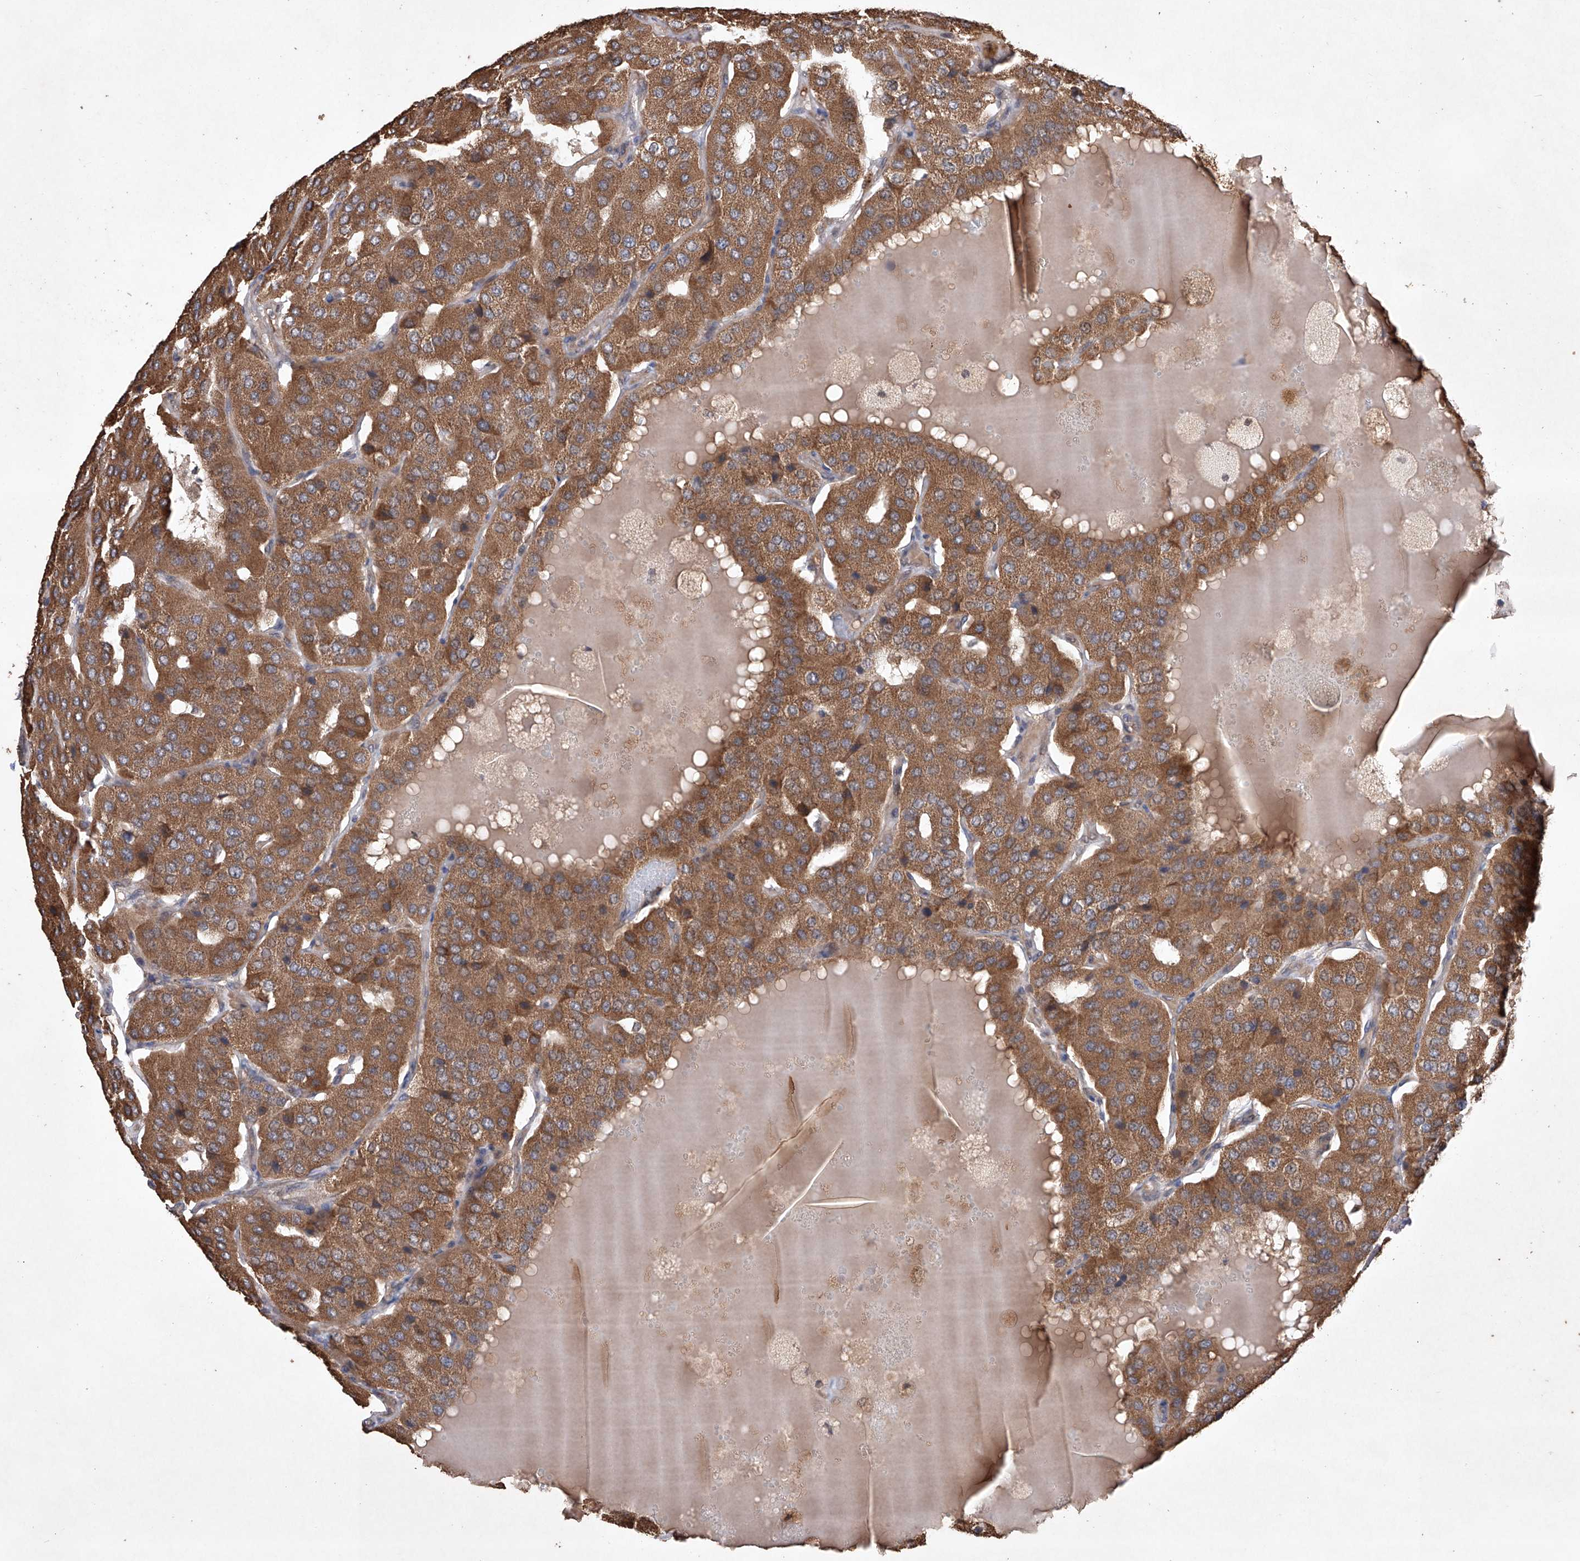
{"staining": {"intensity": "moderate", "quantity": ">75%", "location": "cytoplasmic/membranous"}, "tissue": "parathyroid gland", "cell_type": "Glandular cells", "image_type": "normal", "snomed": [{"axis": "morphology", "description": "Normal tissue, NOS"}, {"axis": "morphology", "description": "Adenoma, NOS"}, {"axis": "topography", "description": "Parathyroid gland"}], "caption": "Parathyroid gland stained with DAB immunohistochemistry (IHC) demonstrates medium levels of moderate cytoplasmic/membranous positivity in approximately >75% of glandular cells.", "gene": "LURAP1", "patient": {"sex": "female", "age": 86}}